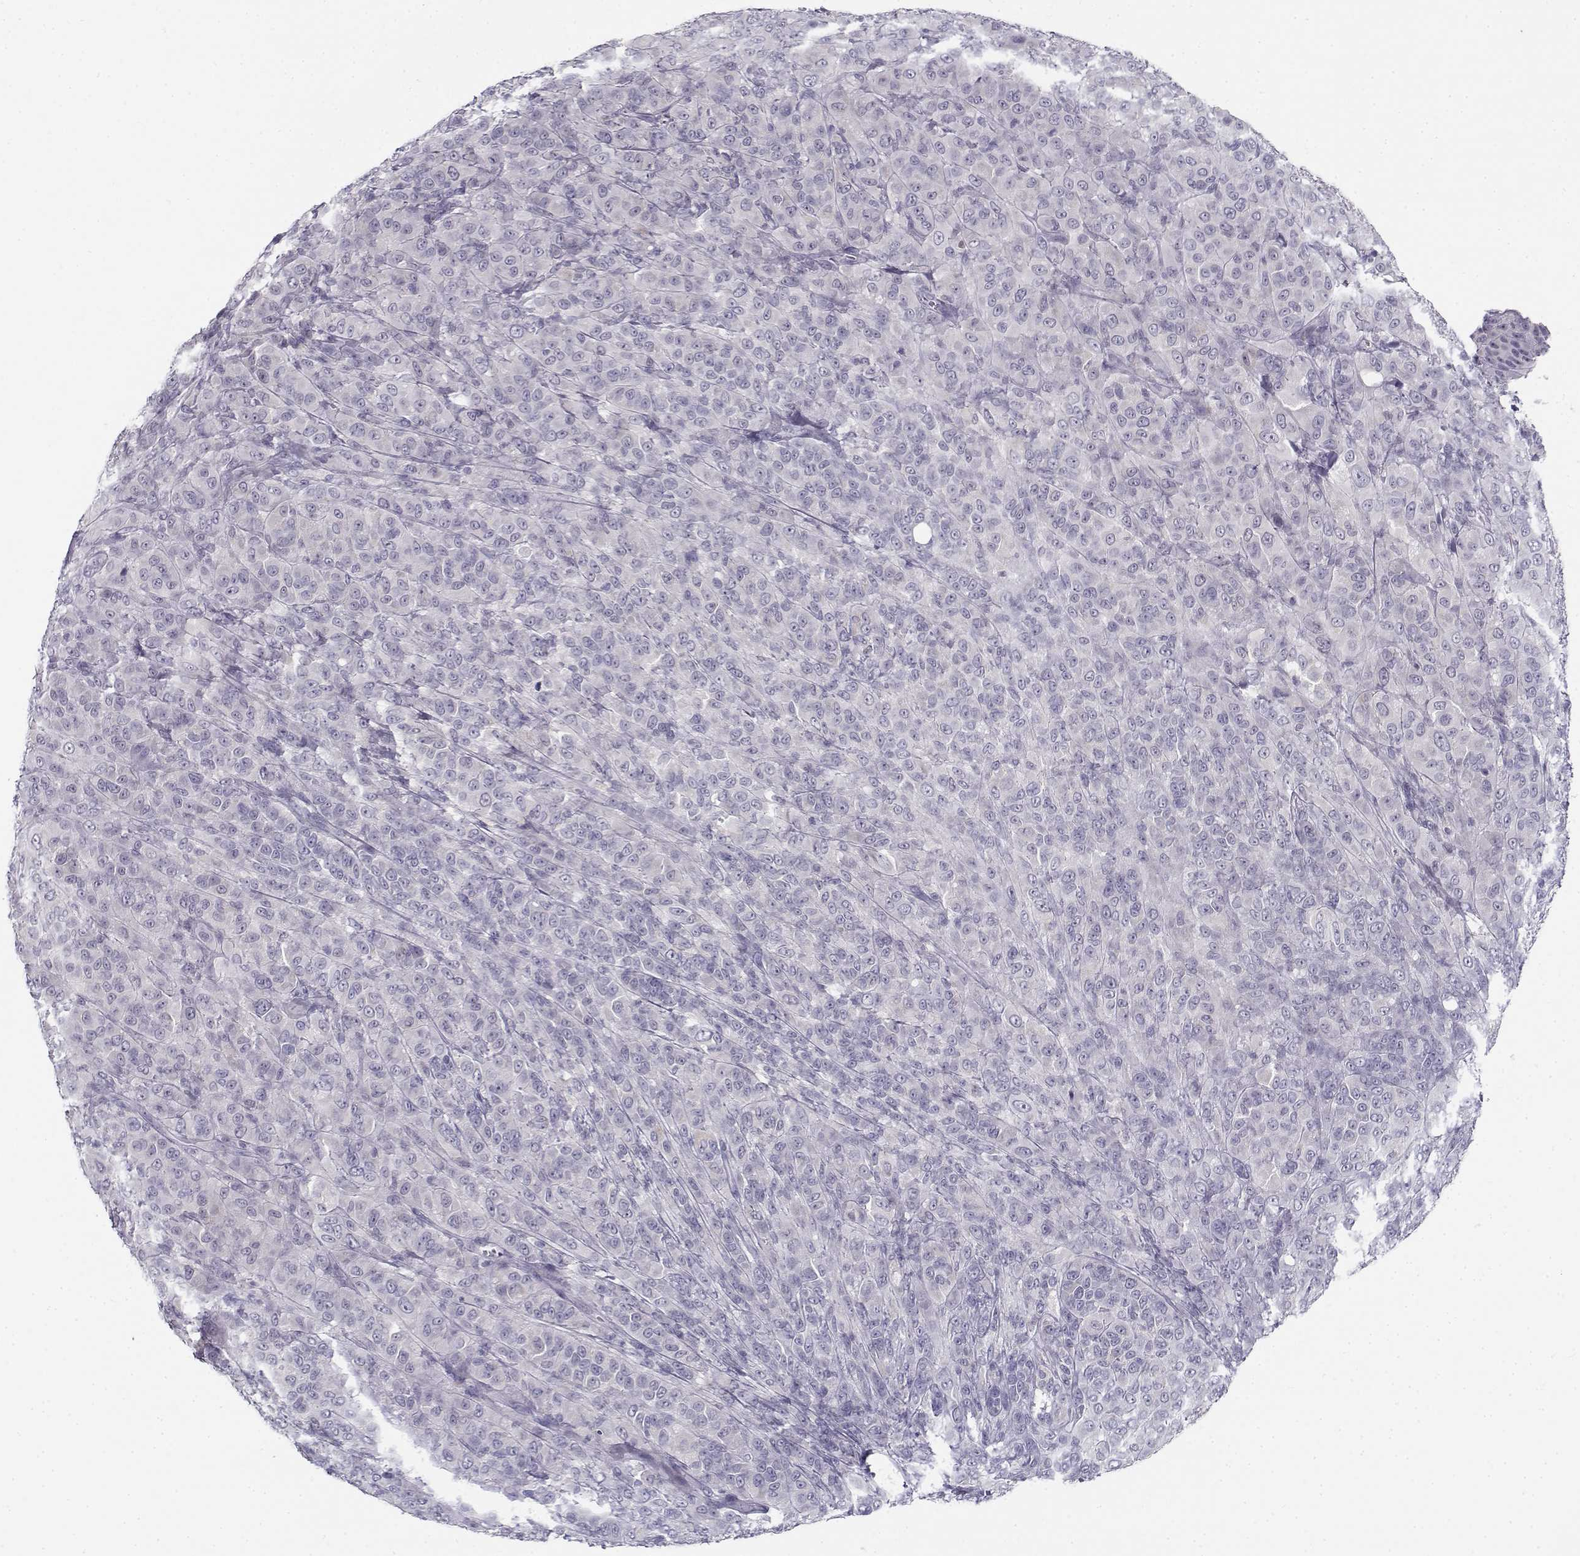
{"staining": {"intensity": "negative", "quantity": "none", "location": "none"}, "tissue": "melanoma", "cell_type": "Tumor cells", "image_type": "cancer", "snomed": [{"axis": "morphology", "description": "Malignant melanoma, NOS"}, {"axis": "topography", "description": "Skin"}], "caption": "This histopathology image is of melanoma stained with immunohistochemistry to label a protein in brown with the nuclei are counter-stained blue. There is no expression in tumor cells. (Immunohistochemistry (ihc), brightfield microscopy, high magnification).", "gene": "DDX25", "patient": {"sex": "female", "age": 87}}